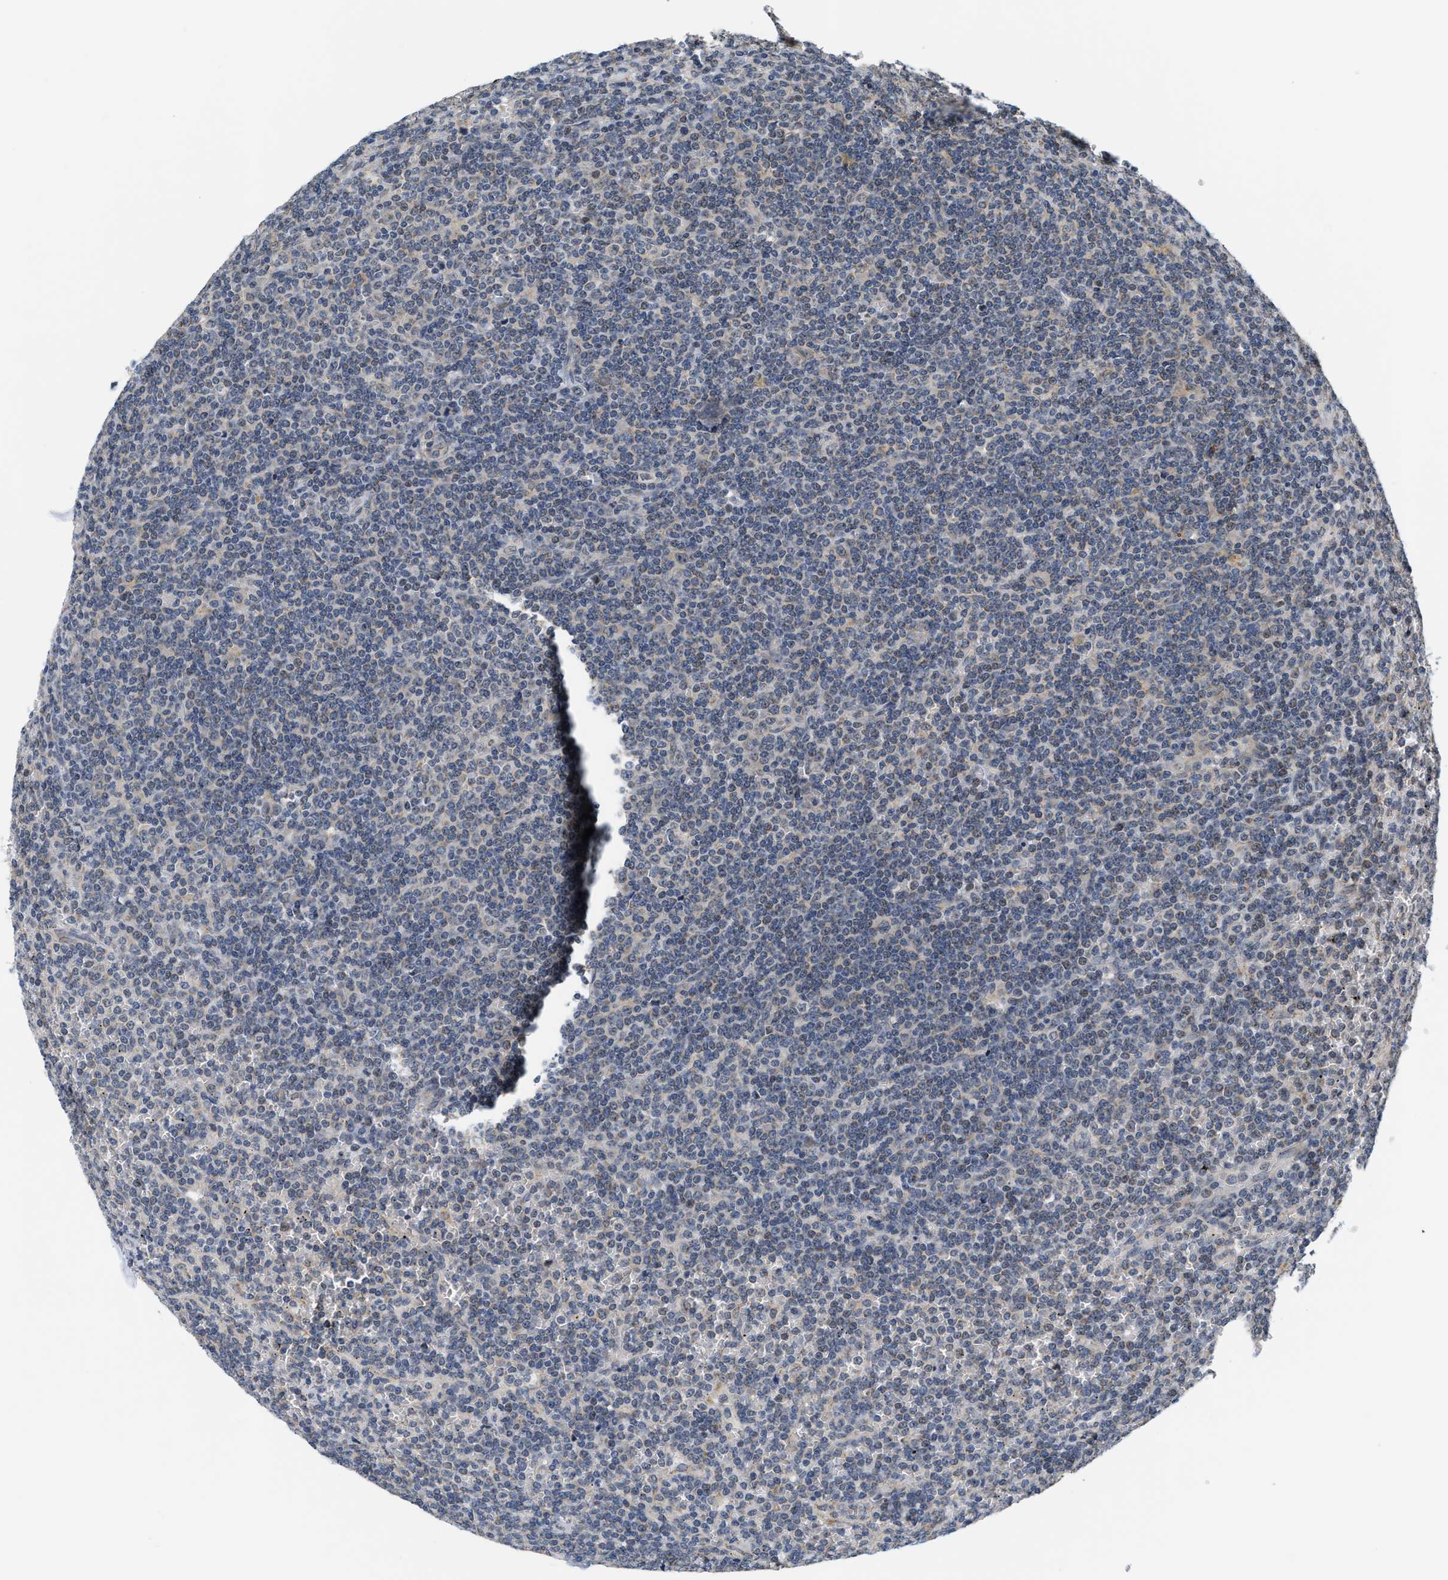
{"staining": {"intensity": "negative", "quantity": "none", "location": "none"}, "tissue": "lymphoma", "cell_type": "Tumor cells", "image_type": "cancer", "snomed": [{"axis": "morphology", "description": "Malignant lymphoma, non-Hodgkin's type, Low grade"}, {"axis": "topography", "description": "Spleen"}], "caption": "IHC of human low-grade malignant lymphoma, non-Hodgkin's type reveals no staining in tumor cells.", "gene": "GIGYF1", "patient": {"sex": "female", "age": 19}}